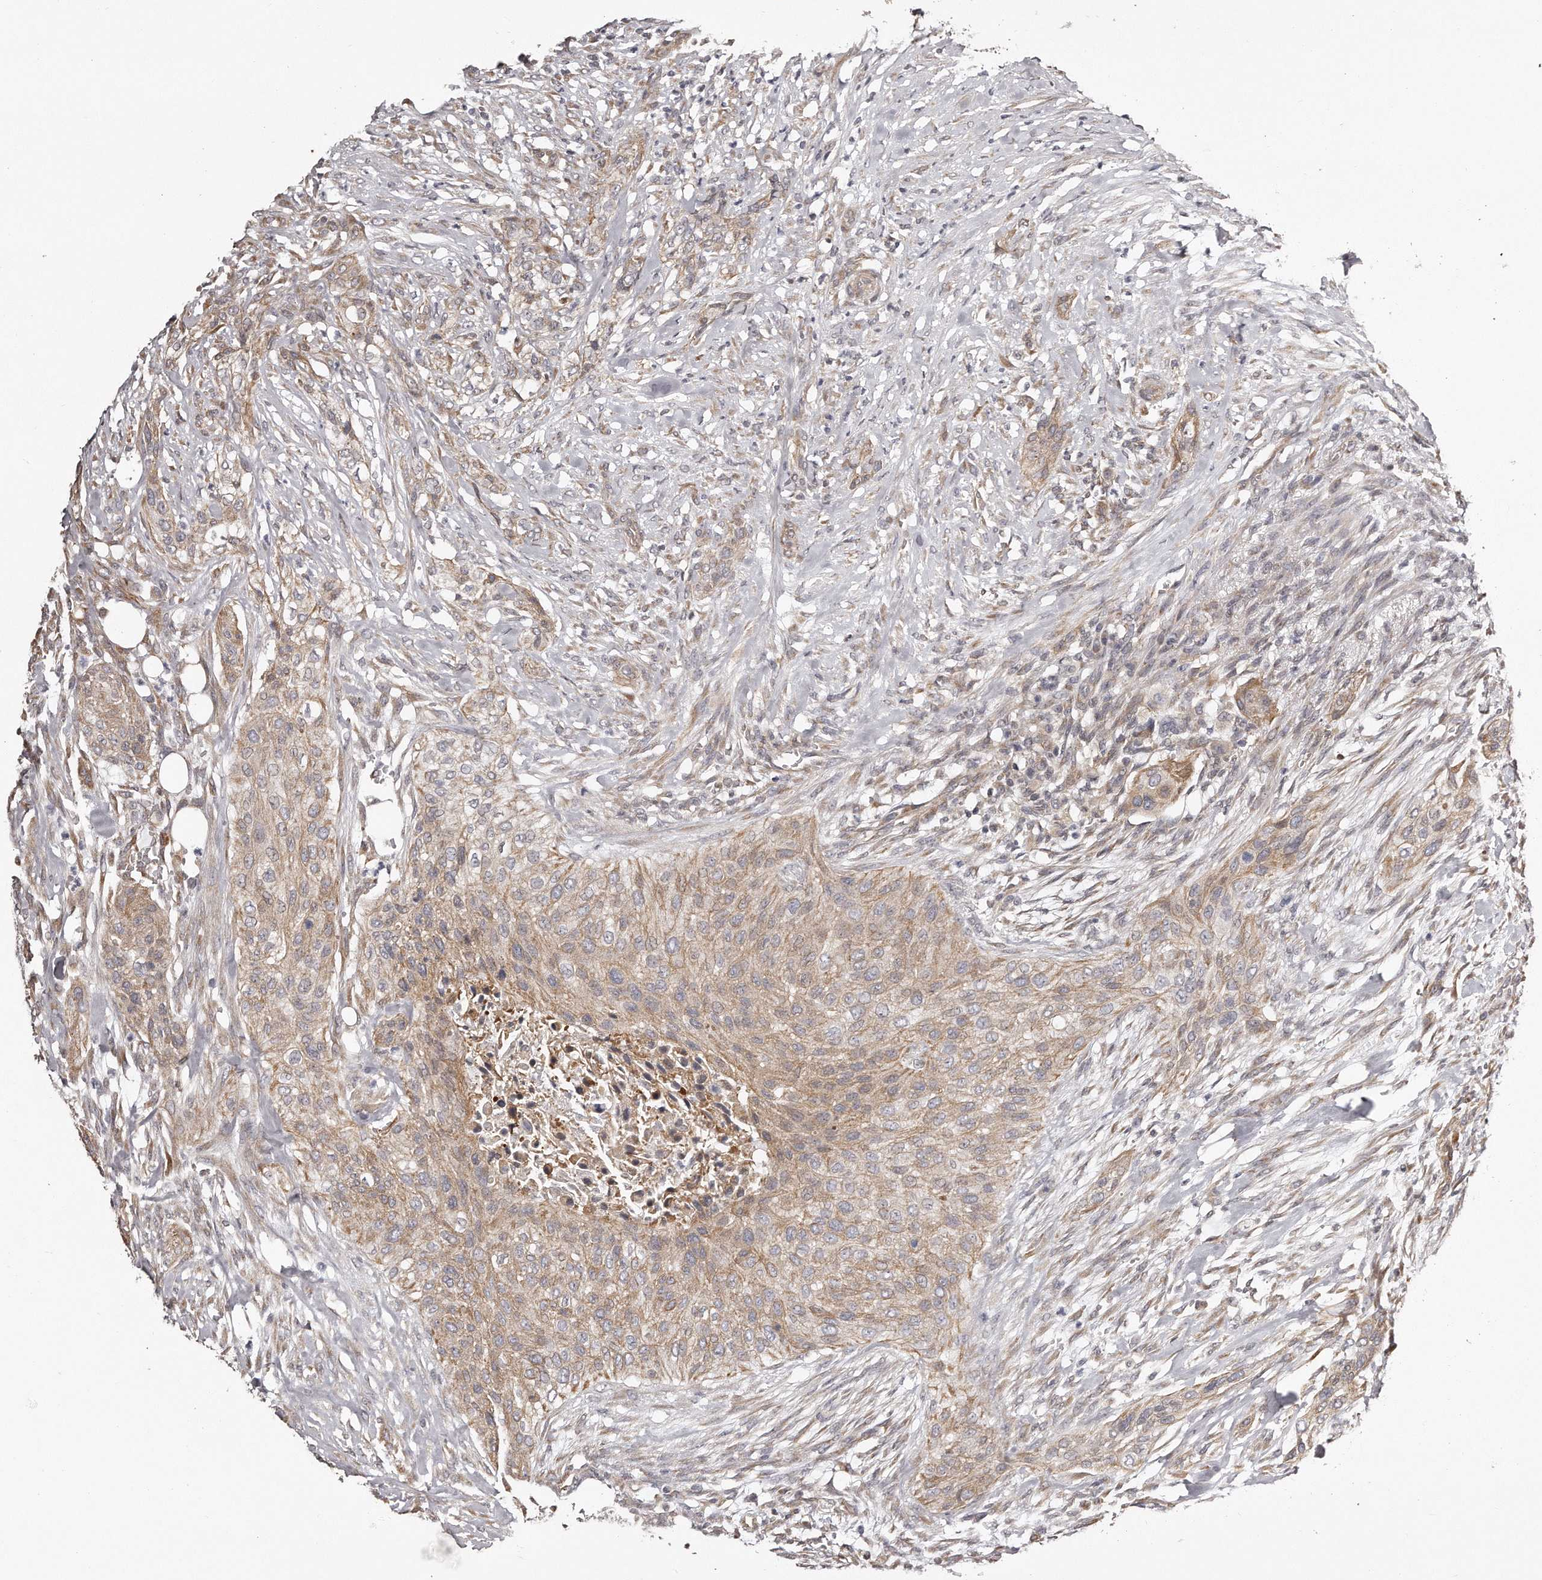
{"staining": {"intensity": "weak", "quantity": ">75%", "location": "cytoplasmic/membranous"}, "tissue": "urothelial cancer", "cell_type": "Tumor cells", "image_type": "cancer", "snomed": [{"axis": "morphology", "description": "Urothelial carcinoma, High grade"}, {"axis": "topography", "description": "Urinary bladder"}], "caption": "Urothelial carcinoma (high-grade) stained with DAB immunohistochemistry exhibits low levels of weak cytoplasmic/membranous expression in approximately >75% of tumor cells.", "gene": "TRAPPC14", "patient": {"sex": "male", "age": 35}}